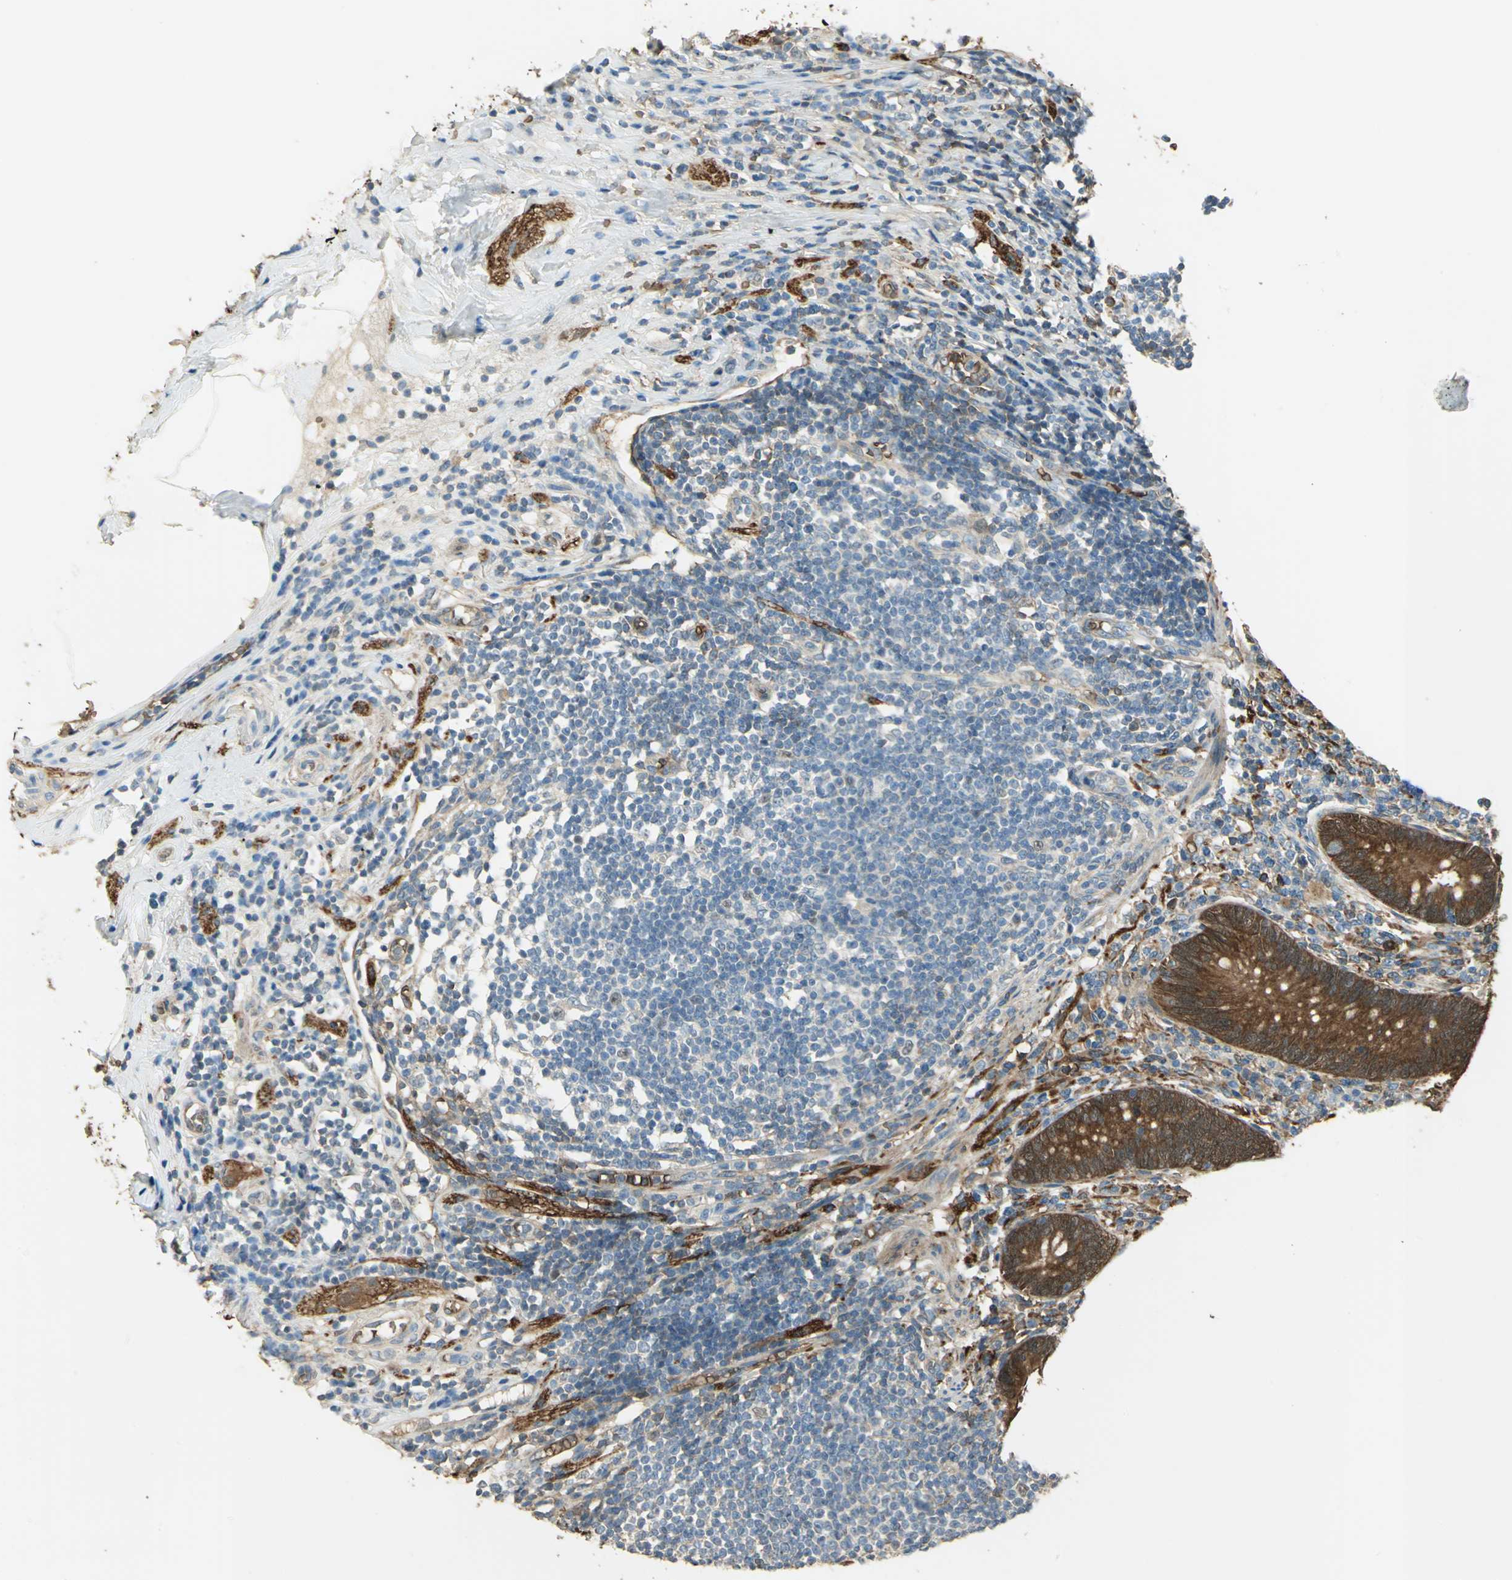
{"staining": {"intensity": "strong", "quantity": ">75%", "location": "cytoplasmic/membranous,nuclear"}, "tissue": "appendix", "cell_type": "Glandular cells", "image_type": "normal", "snomed": [{"axis": "morphology", "description": "Normal tissue, NOS"}, {"axis": "morphology", "description": "Inflammation, NOS"}, {"axis": "topography", "description": "Appendix"}], "caption": "Normal appendix reveals strong cytoplasmic/membranous,nuclear expression in approximately >75% of glandular cells.", "gene": "DDAH1", "patient": {"sex": "male", "age": 46}}